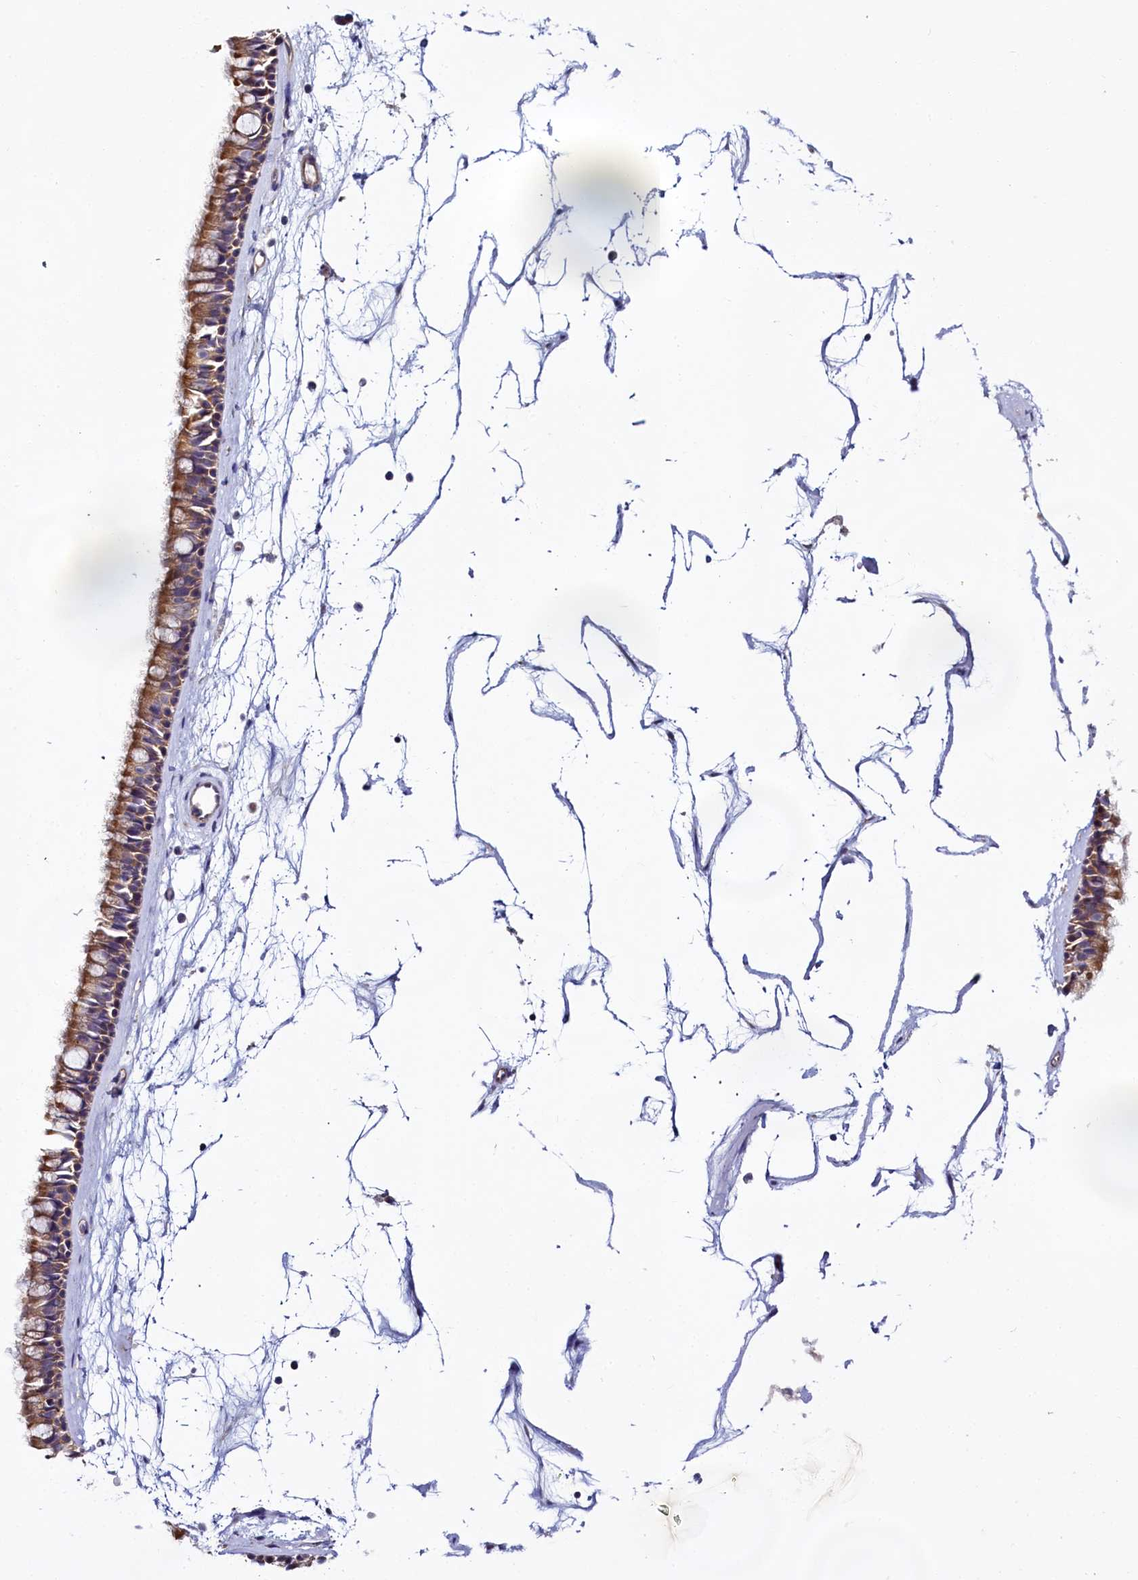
{"staining": {"intensity": "strong", "quantity": ">75%", "location": "cytoplasmic/membranous"}, "tissue": "nasopharynx", "cell_type": "Respiratory epithelial cells", "image_type": "normal", "snomed": [{"axis": "morphology", "description": "Normal tissue, NOS"}, {"axis": "topography", "description": "Nasopharynx"}], "caption": "This image displays normal nasopharynx stained with immunohistochemistry (IHC) to label a protein in brown. The cytoplasmic/membranous of respiratory epithelial cells show strong positivity for the protein. Nuclei are counter-stained blue.", "gene": "CEP295", "patient": {"sex": "male", "age": 64}}